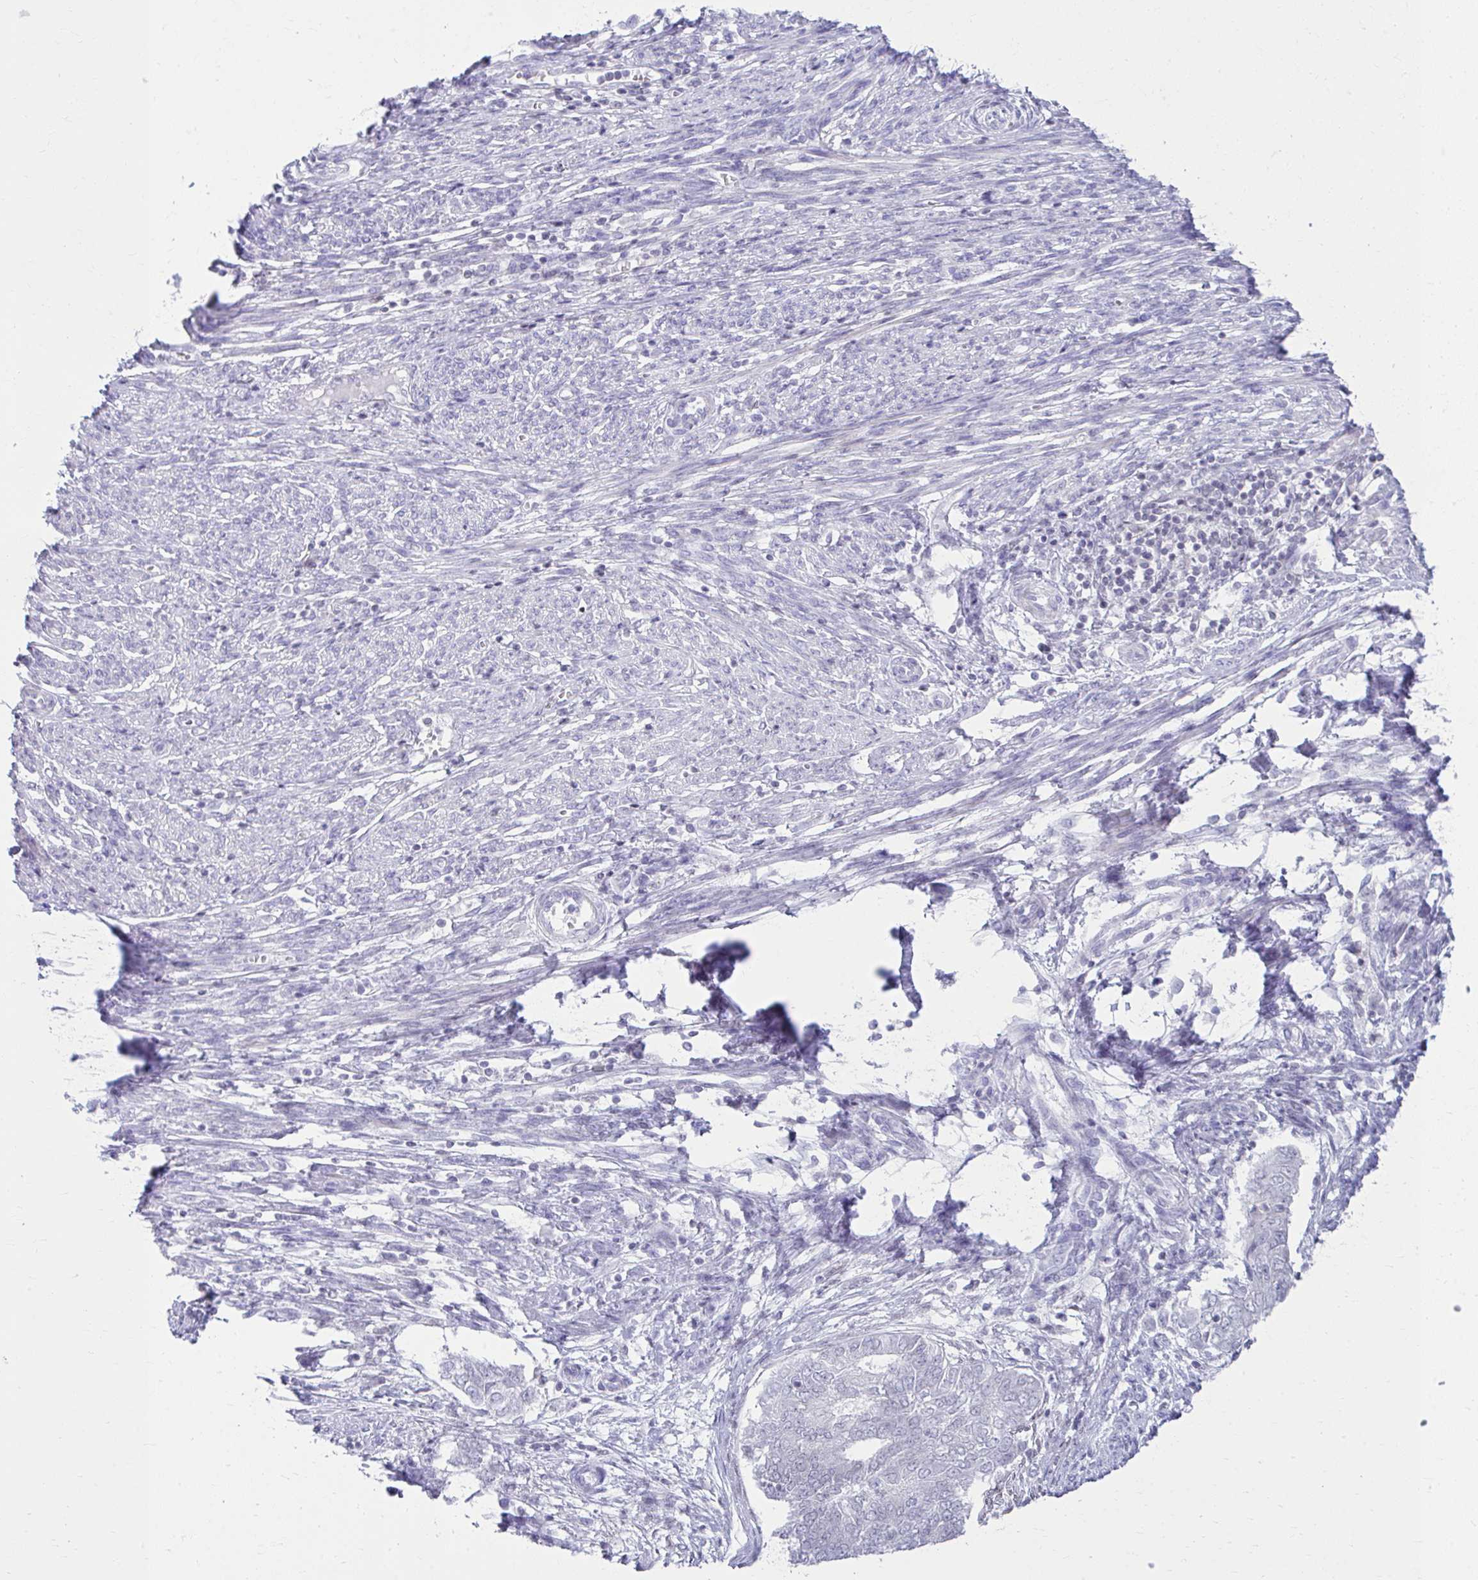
{"staining": {"intensity": "negative", "quantity": "none", "location": "none"}, "tissue": "endometrial cancer", "cell_type": "Tumor cells", "image_type": "cancer", "snomed": [{"axis": "morphology", "description": "Adenocarcinoma, NOS"}, {"axis": "topography", "description": "Endometrium"}], "caption": "DAB immunohistochemical staining of human endometrial cancer (adenocarcinoma) displays no significant positivity in tumor cells.", "gene": "OR7A5", "patient": {"sex": "female", "age": 62}}